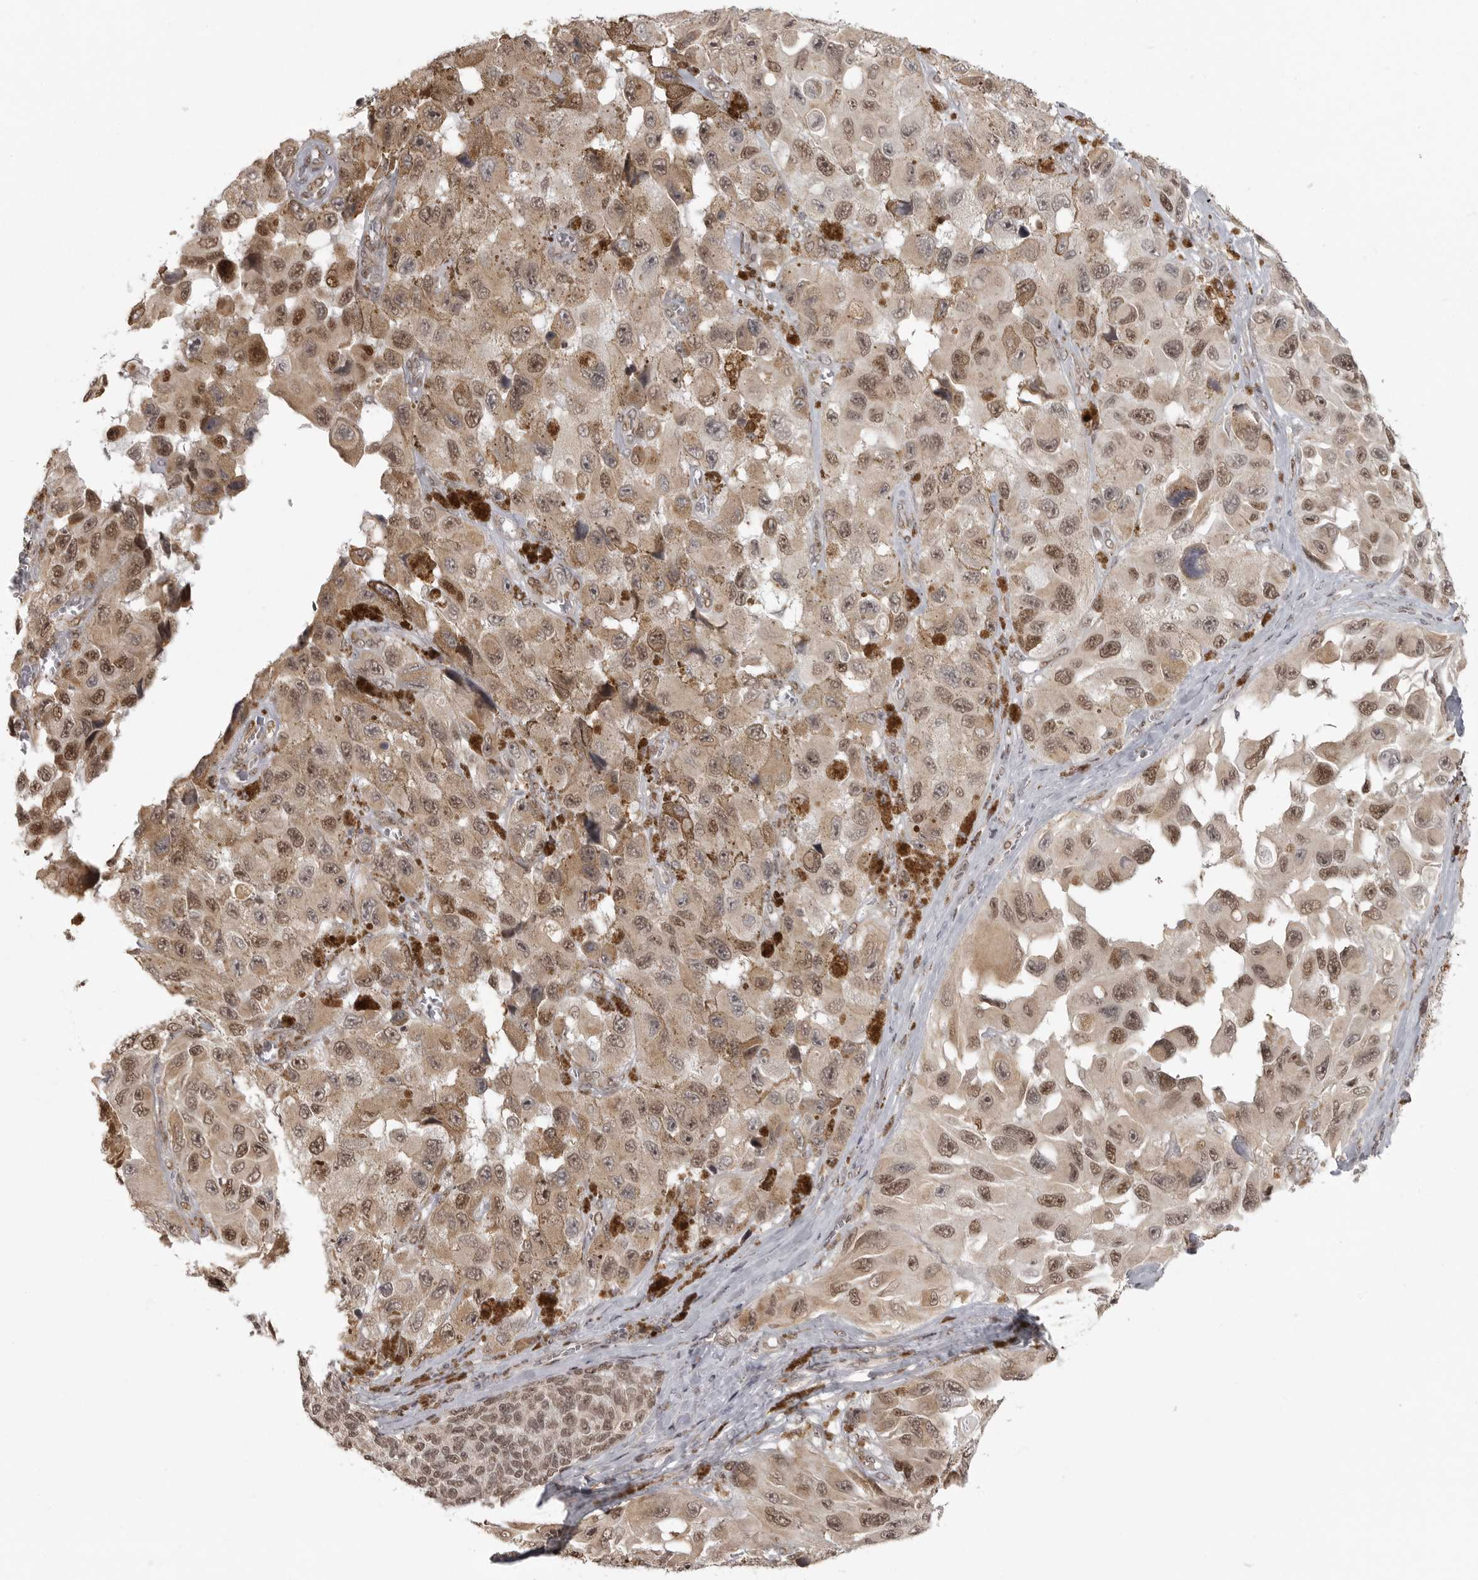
{"staining": {"intensity": "moderate", "quantity": ">75%", "location": "cytoplasmic/membranous,nuclear"}, "tissue": "melanoma", "cell_type": "Tumor cells", "image_type": "cancer", "snomed": [{"axis": "morphology", "description": "Malignant melanoma, NOS"}, {"axis": "topography", "description": "Skin"}], "caption": "The immunohistochemical stain highlights moderate cytoplasmic/membranous and nuclear expression in tumor cells of melanoma tissue.", "gene": "ISG20L2", "patient": {"sex": "female", "age": 73}}